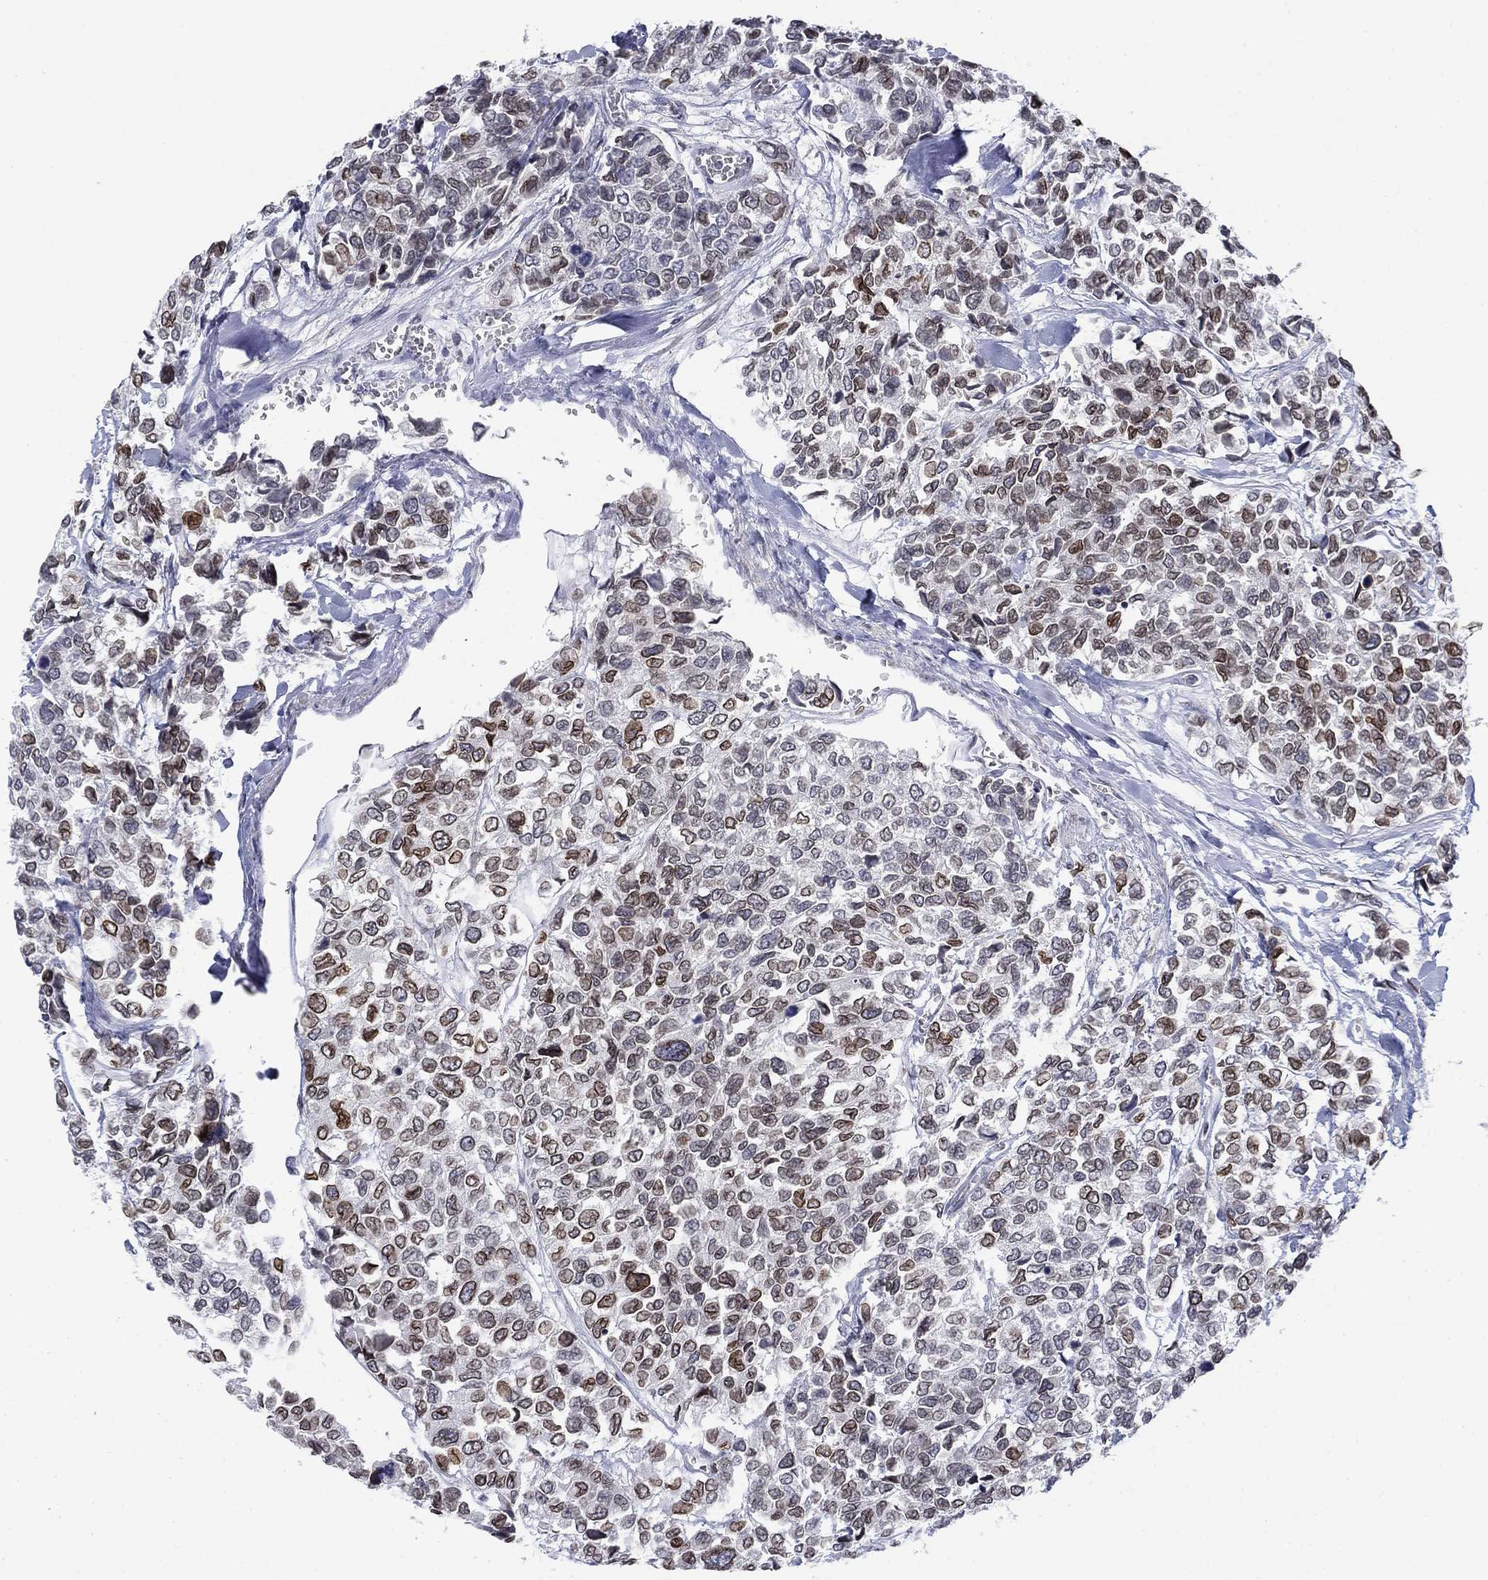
{"staining": {"intensity": "strong", "quantity": "25%-75%", "location": "cytoplasmic/membranous,nuclear"}, "tissue": "urothelial cancer", "cell_type": "Tumor cells", "image_type": "cancer", "snomed": [{"axis": "morphology", "description": "Urothelial carcinoma, High grade"}, {"axis": "topography", "description": "Urinary bladder"}], "caption": "An image showing strong cytoplasmic/membranous and nuclear expression in about 25%-75% of tumor cells in urothelial cancer, as visualized by brown immunohistochemical staining.", "gene": "TOR1AIP1", "patient": {"sex": "male", "age": 77}}